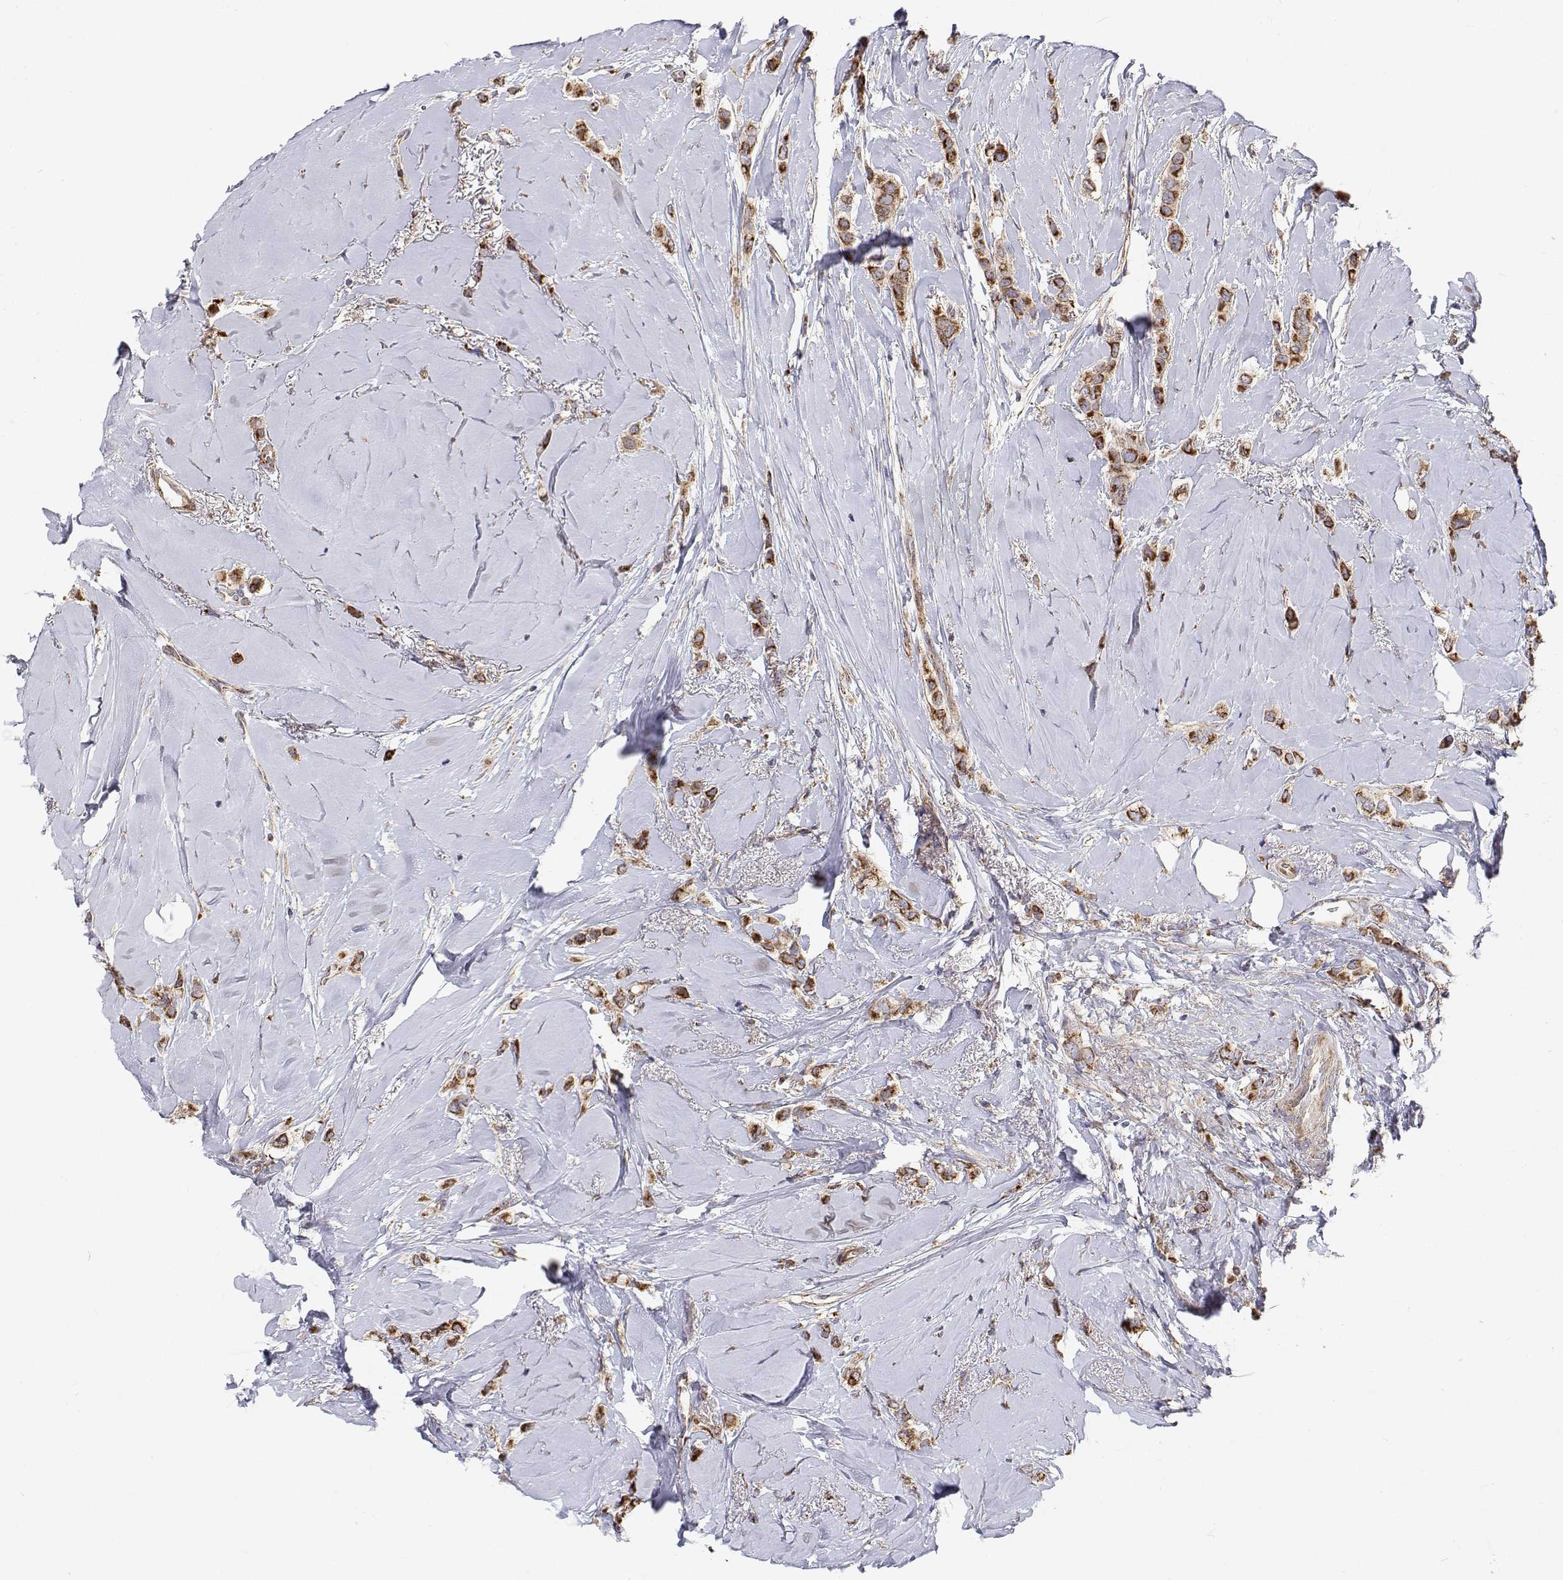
{"staining": {"intensity": "strong", "quantity": ">75%", "location": "cytoplasmic/membranous"}, "tissue": "breast cancer", "cell_type": "Tumor cells", "image_type": "cancer", "snomed": [{"axis": "morphology", "description": "Lobular carcinoma"}, {"axis": "topography", "description": "Breast"}], "caption": "Breast cancer was stained to show a protein in brown. There is high levels of strong cytoplasmic/membranous positivity in approximately >75% of tumor cells.", "gene": "SPICE1", "patient": {"sex": "female", "age": 66}}